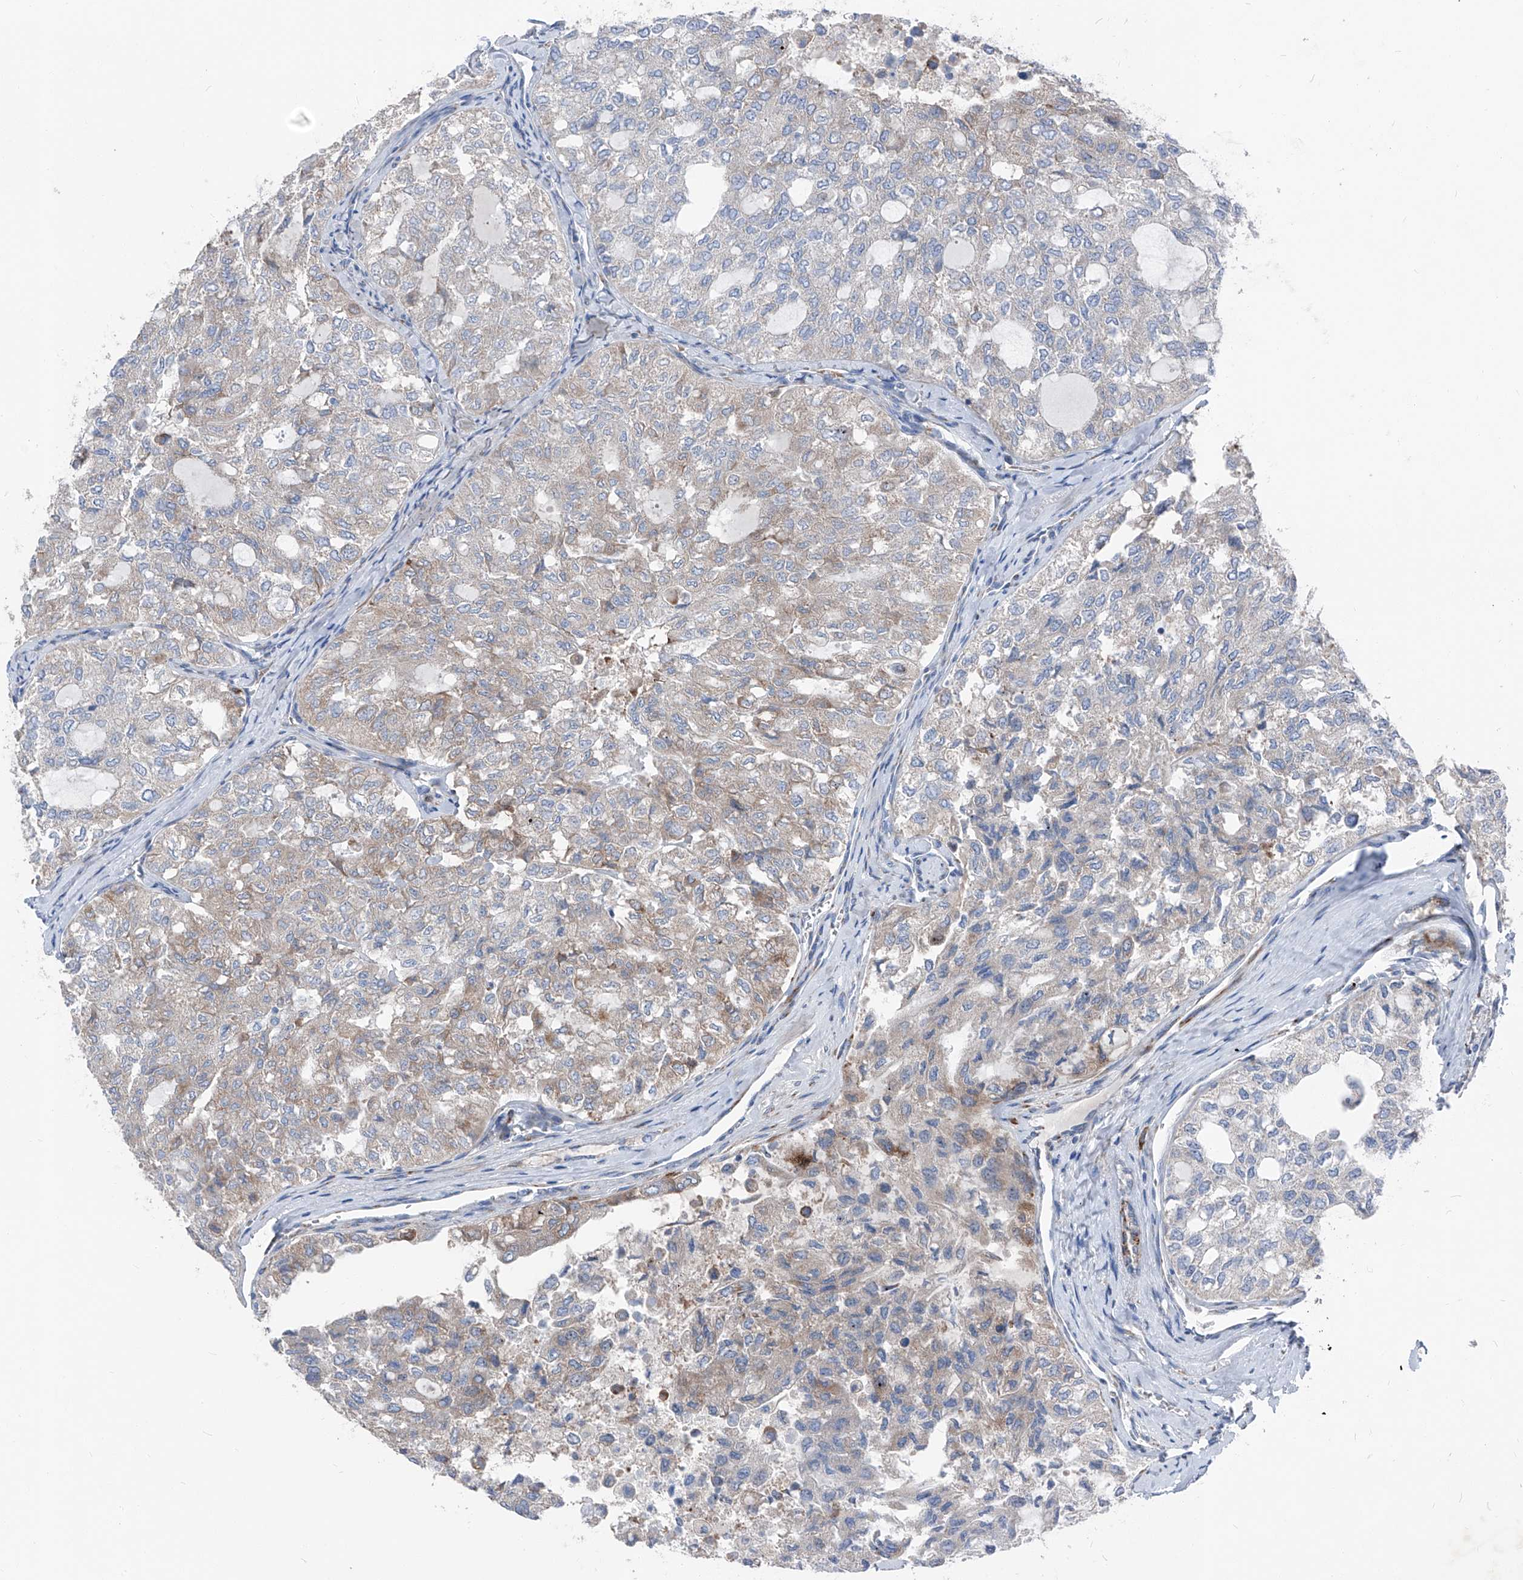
{"staining": {"intensity": "weak", "quantity": "<25%", "location": "cytoplasmic/membranous"}, "tissue": "thyroid cancer", "cell_type": "Tumor cells", "image_type": "cancer", "snomed": [{"axis": "morphology", "description": "Follicular adenoma carcinoma, NOS"}, {"axis": "topography", "description": "Thyroid gland"}], "caption": "Tumor cells are negative for brown protein staining in thyroid cancer (follicular adenoma carcinoma). (Brightfield microscopy of DAB IHC at high magnification).", "gene": "IFI27", "patient": {"sex": "male", "age": 75}}